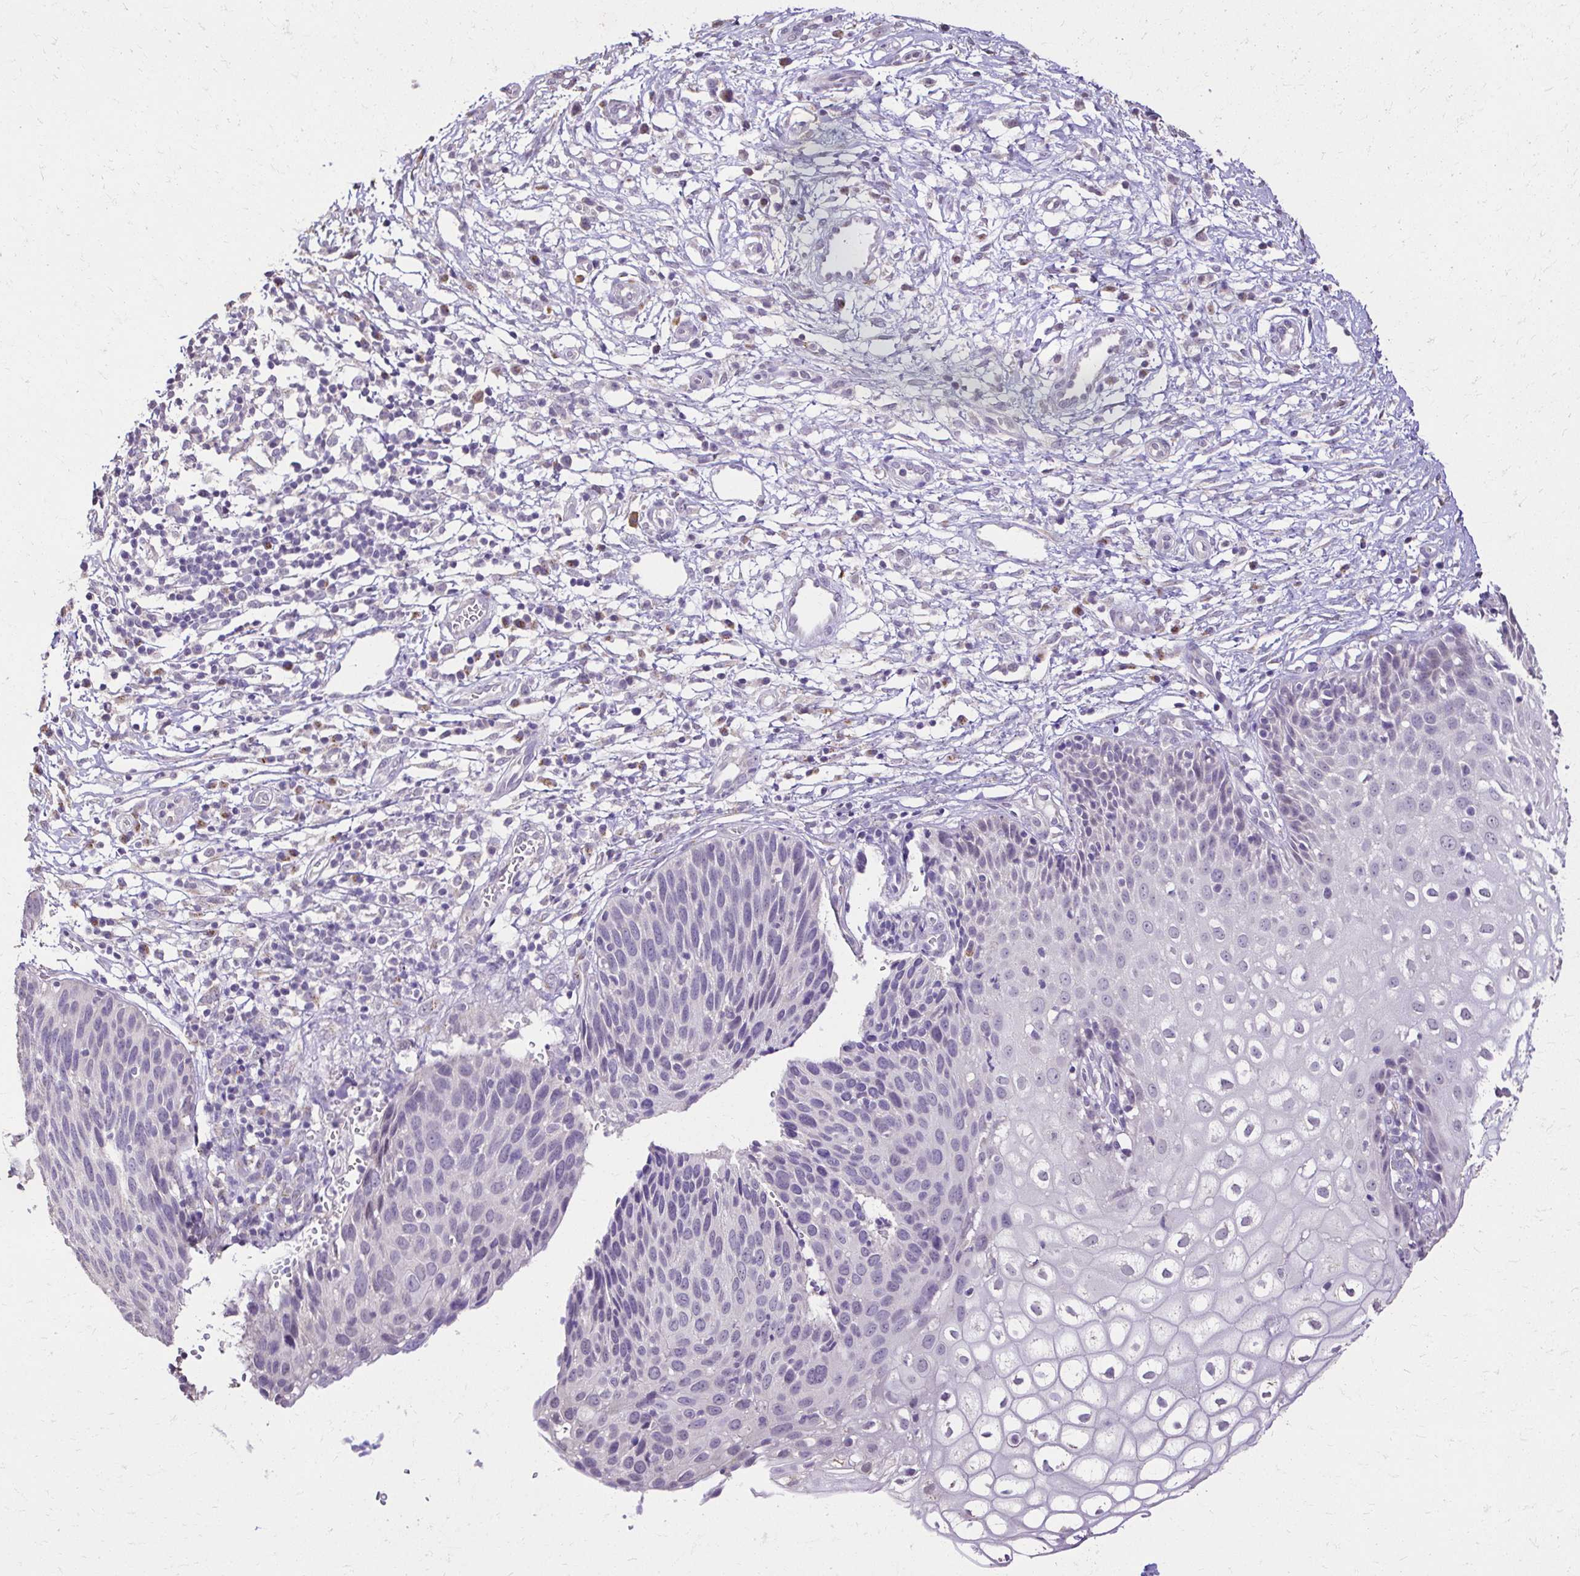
{"staining": {"intensity": "moderate", "quantity": "<25%", "location": "cytoplasmic/membranous"}, "tissue": "cervix", "cell_type": "Glandular cells", "image_type": "normal", "snomed": [{"axis": "morphology", "description": "Normal tissue, NOS"}, {"axis": "topography", "description": "Cervix"}], "caption": "The image shows staining of benign cervix, revealing moderate cytoplasmic/membranous protein staining (brown color) within glandular cells.", "gene": "KIAA1210", "patient": {"sex": "female", "age": 36}}